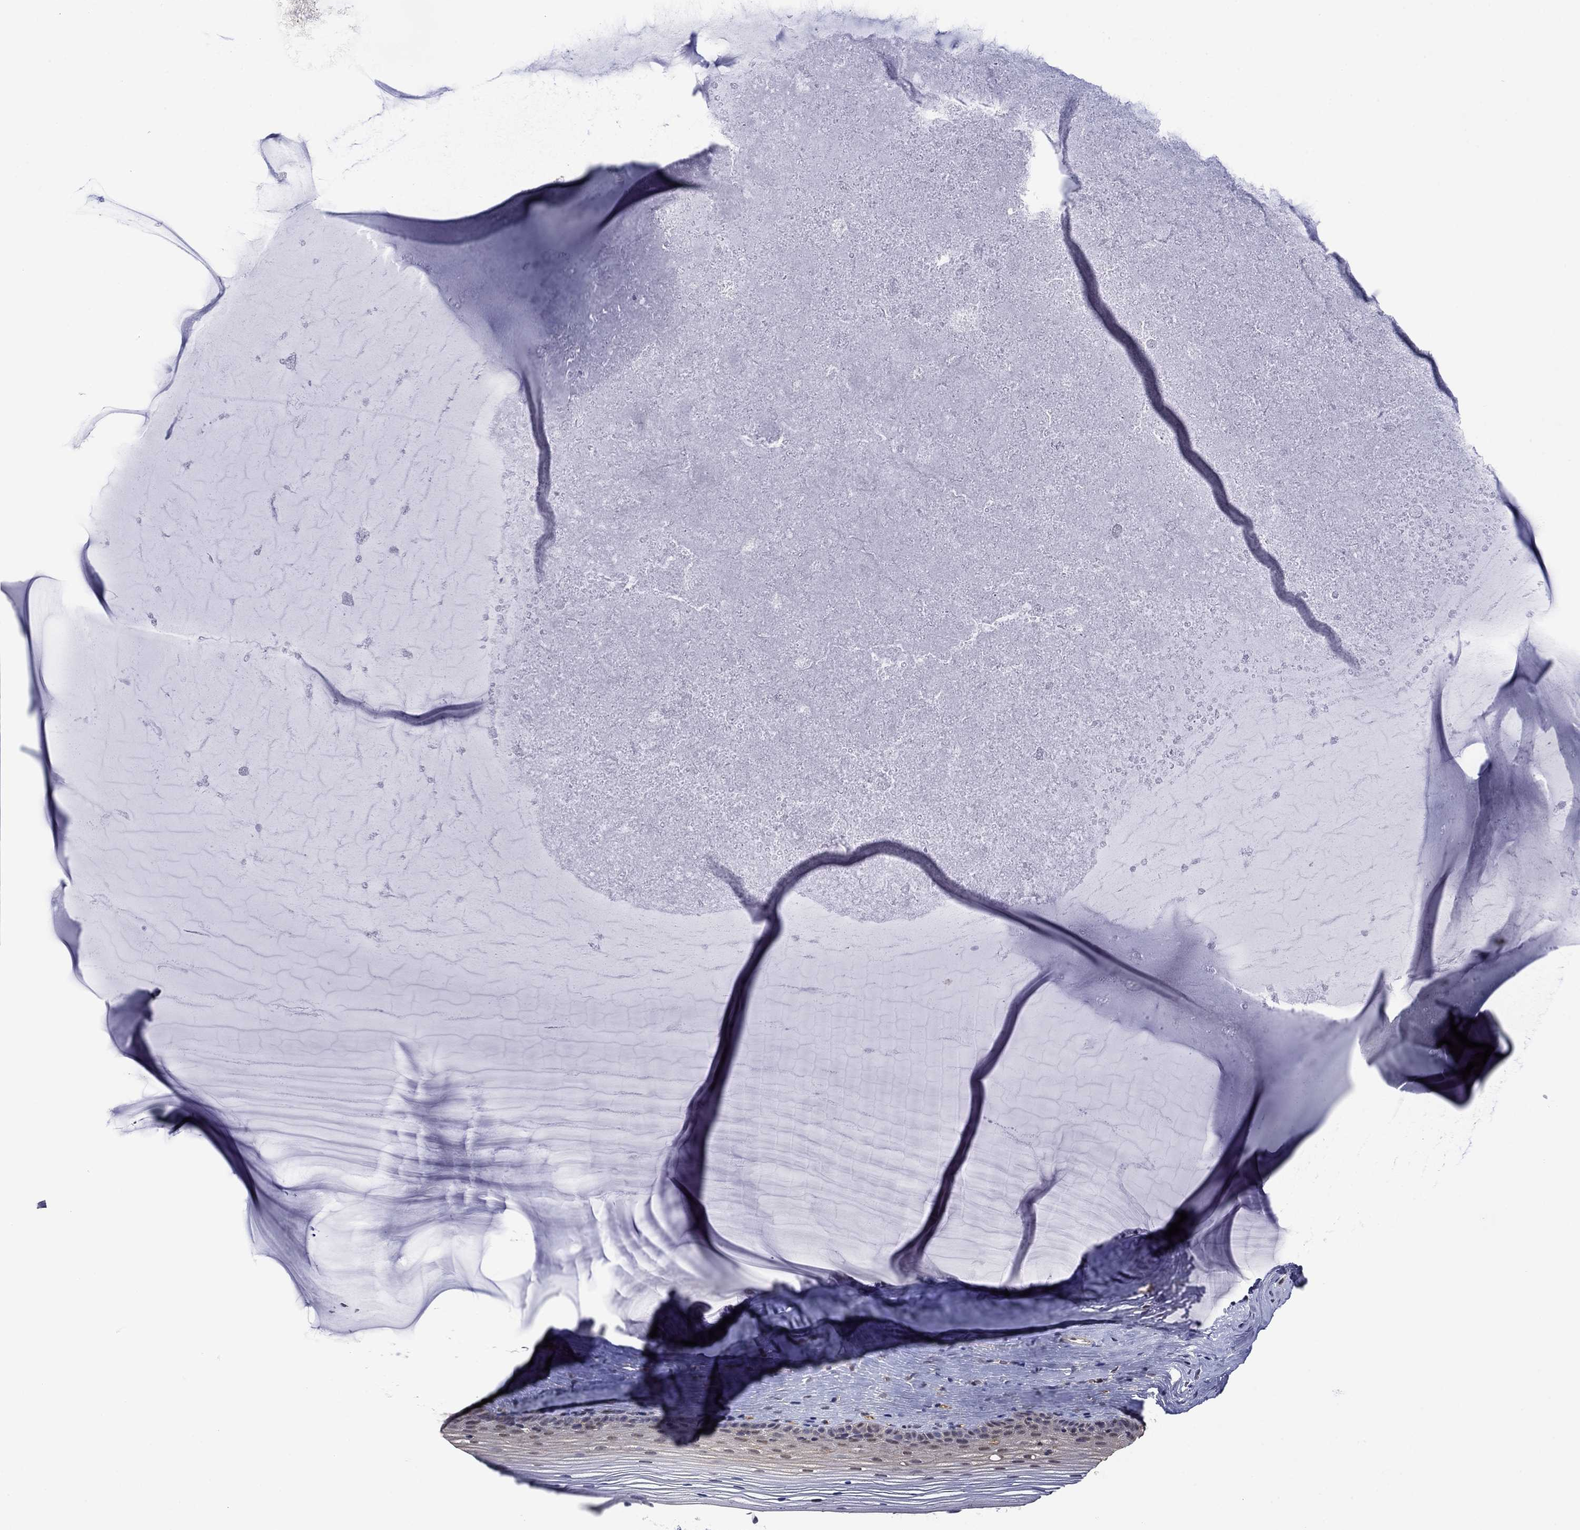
{"staining": {"intensity": "negative", "quantity": "none", "location": "none"}, "tissue": "cervix", "cell_type": "Squamous epithelial cells", "image_type": "normal", "snomed": [{"axis": "morphology", "description": "Normal tissue, NOS"}, {"axis": "topography", "description": "Cervix"}], "caption": "IHC of normal human cervix exhibits no staining in squamous epithelial cells.", "gene": "APOA2", "patient": {"sex": "female", "age": 40}}